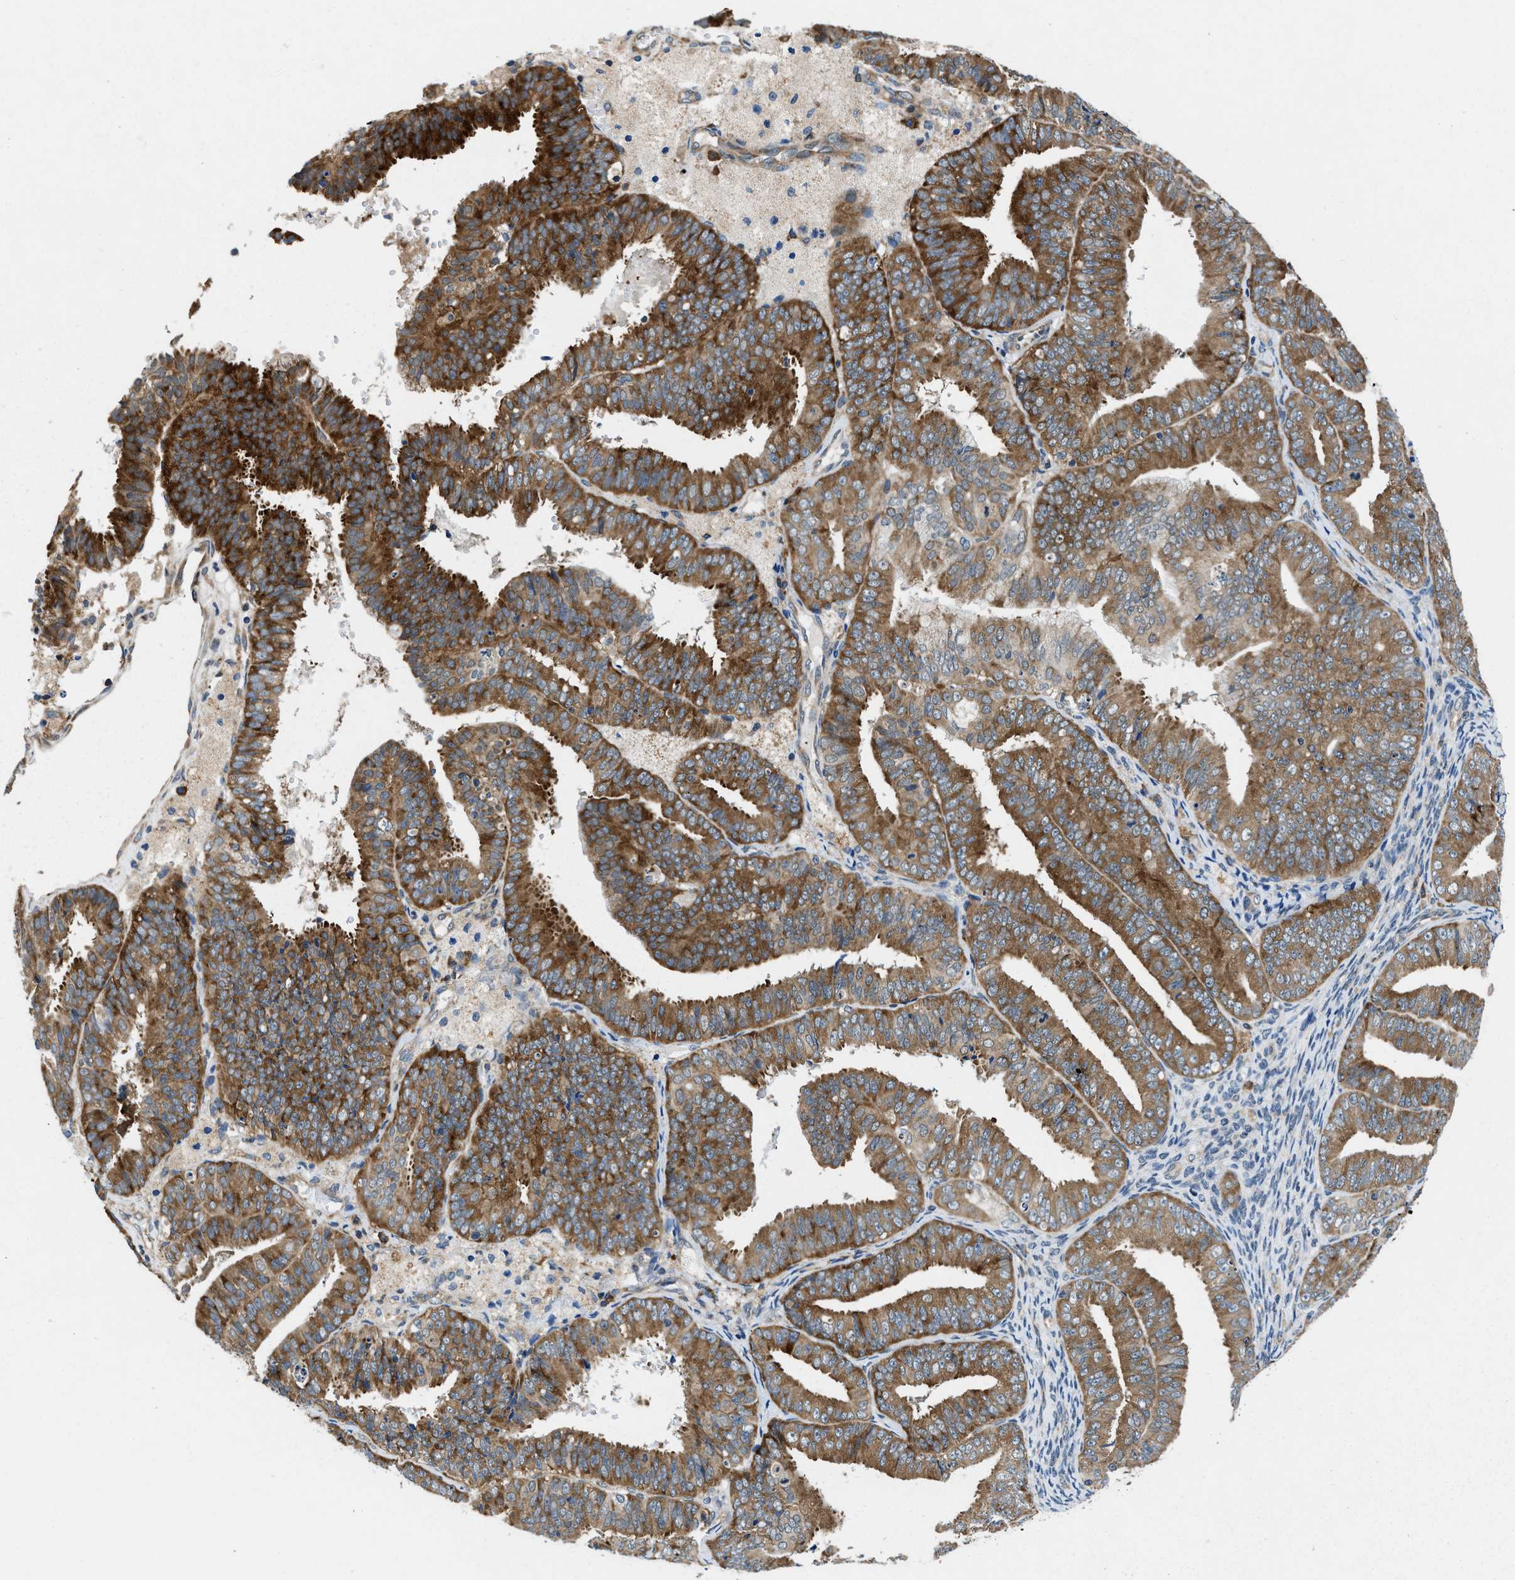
{"staining": {"intensity": "moderate", "quantity": ">75%", "location": "cytoplasmic/membranous"}, "tissue": "endometrial cancer", "cell_type": "Tumor cells", "image_type": "cancer", "snomed": [{"axis": "morphology", "description": "Adenocarcinoma, NOS"}, {"axis": "topography", "description": "Endometrium"}], "caption": "Immunohistochemistry of endometrial cancer (adenocarcinoma) exhibits medium levels of moderate cytoplasmic/membranous positivity in approximately >75% of tumor cells. (brown staining indicates protein expression, while blue staining denotes nuclei).", "gene": "PA2G4", "patient": {"sex": "female", "age": 63}}